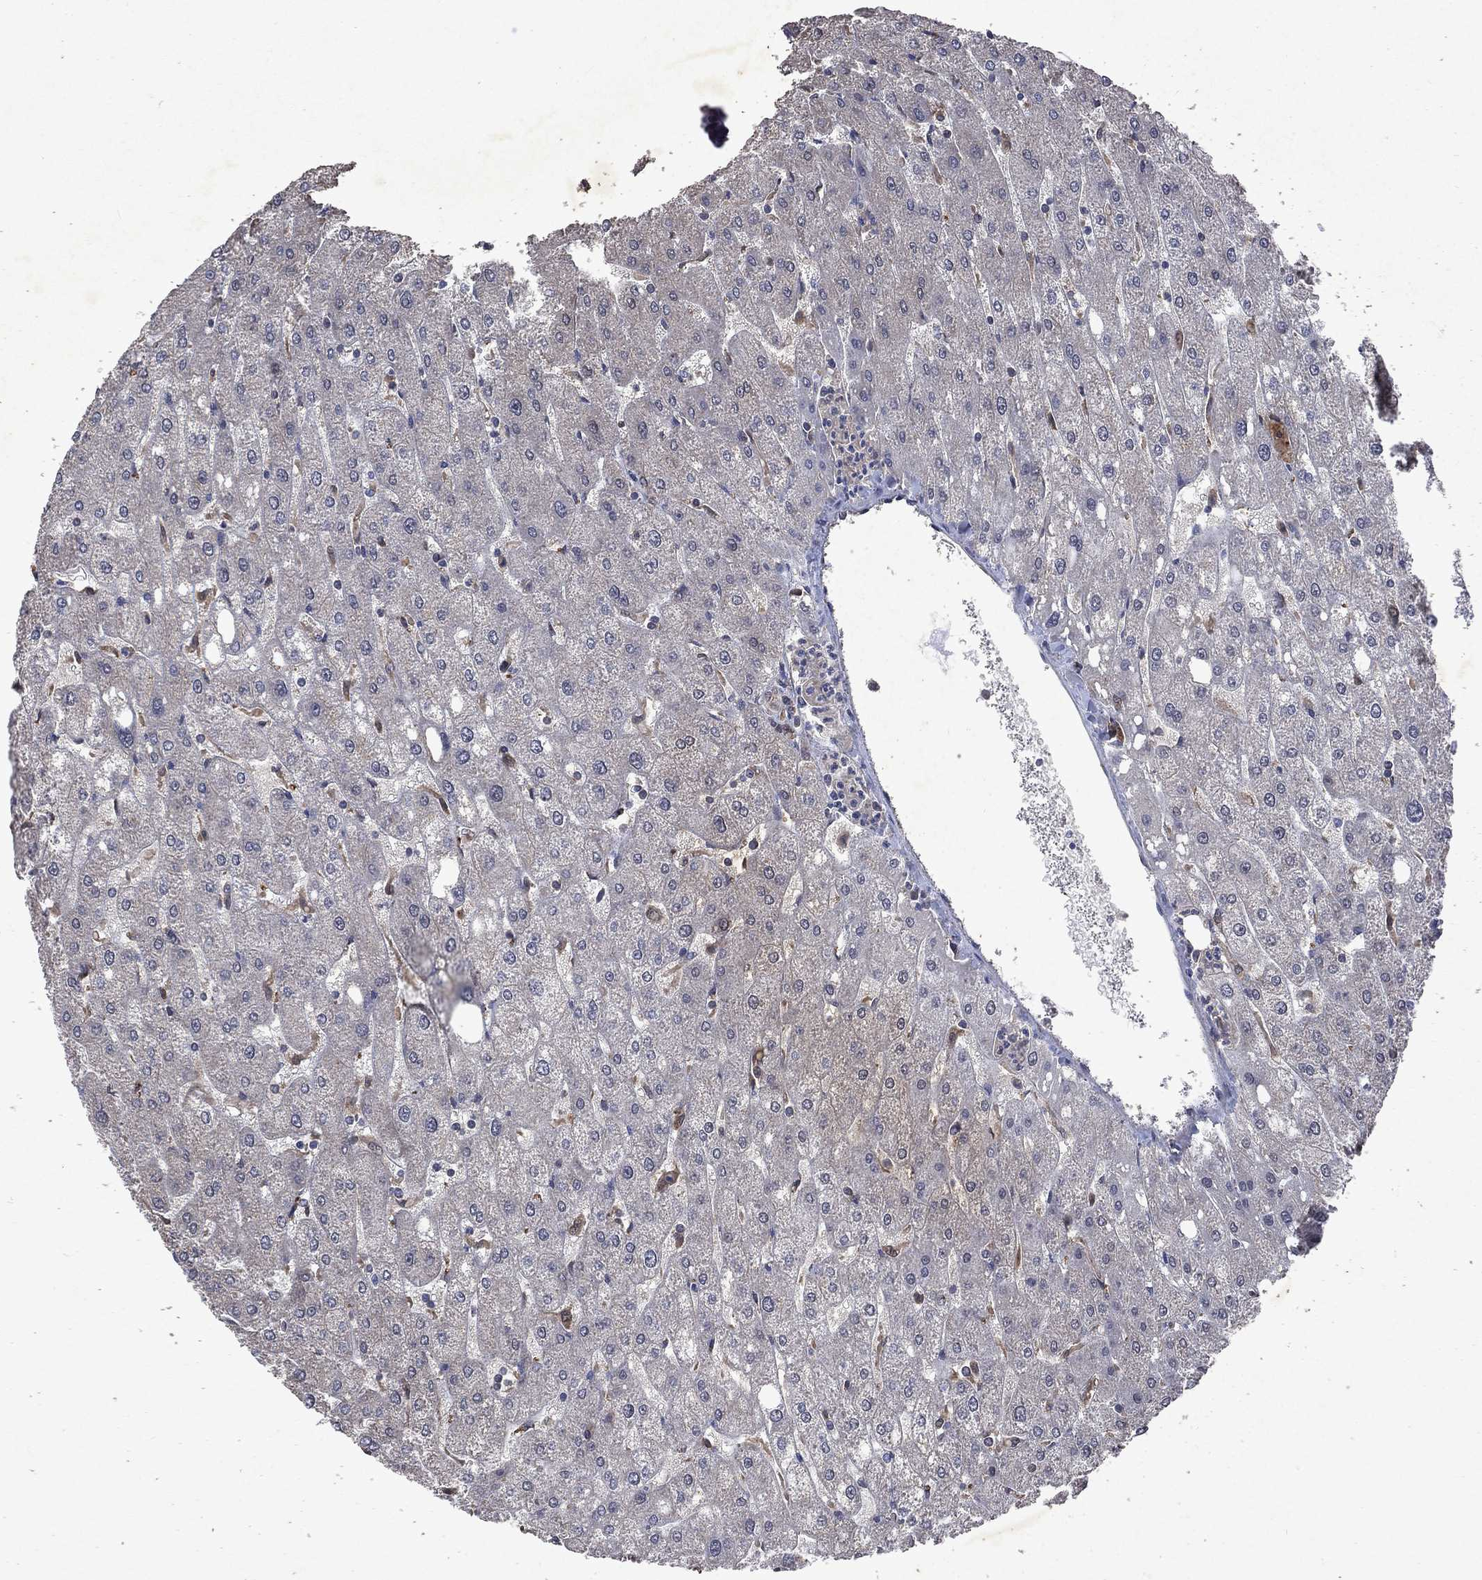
{"staining": {"intensity": "negative", "quantity": "none", "location": "none"}, "tissue": "liver", "cell_type": "Cholangiocytes", "image_type": "normal", "snomed": [{"axis": "morphology", "description": "Normal tissue, NOS"}, {"axis": "topography", "description": "Liver"}], "caption": "Cholangiocytes show no significant protein staining in normal liver. Brightfield microscopy of immunohistochemistry (IHC) stained with DAB (brown) and hematoxylin (blue), captured at high magnification.", "gene": "MTAP", "patient": {"sex": "male", "age": 67}}